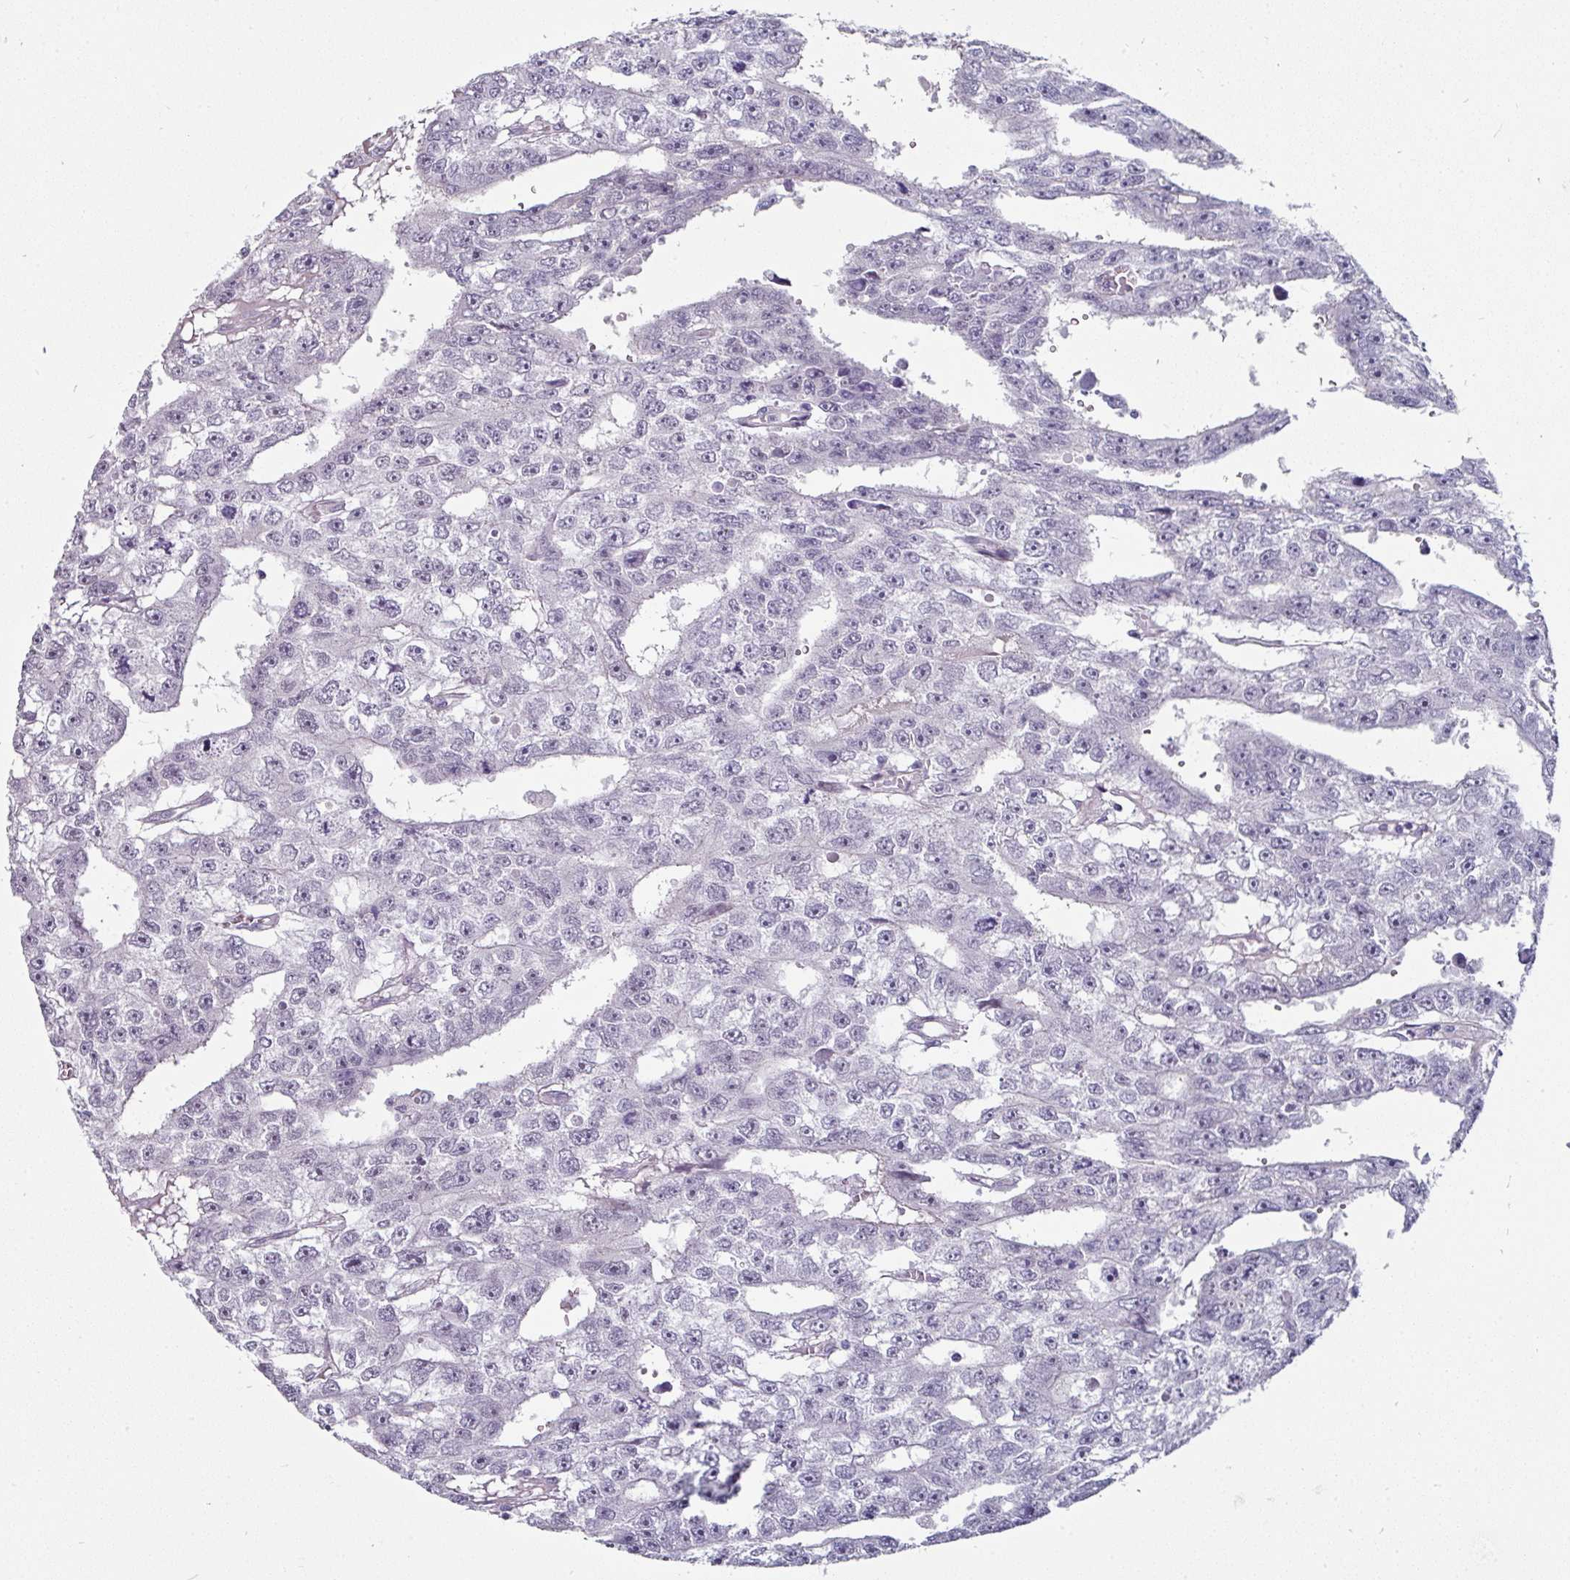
{"staining": {"intensity": "negative", "quantity": "none", "location": "none"}, "tissue": "testis cancer", "cell_type": "Tumor cells", "image_type": "cancer", "snomed": [{"axis": "morphology", "description": "Carcinoma, Embryonal, NOS"}, {"axis": "topography", "description": "Testis"}], "caption": "Immunohistochemistry of testis cancer (embryonal carcinoma) exhibits no positivity in tumor cells.", "gene": "EYA3", "patient": {"sex": "male", "age": 20}}